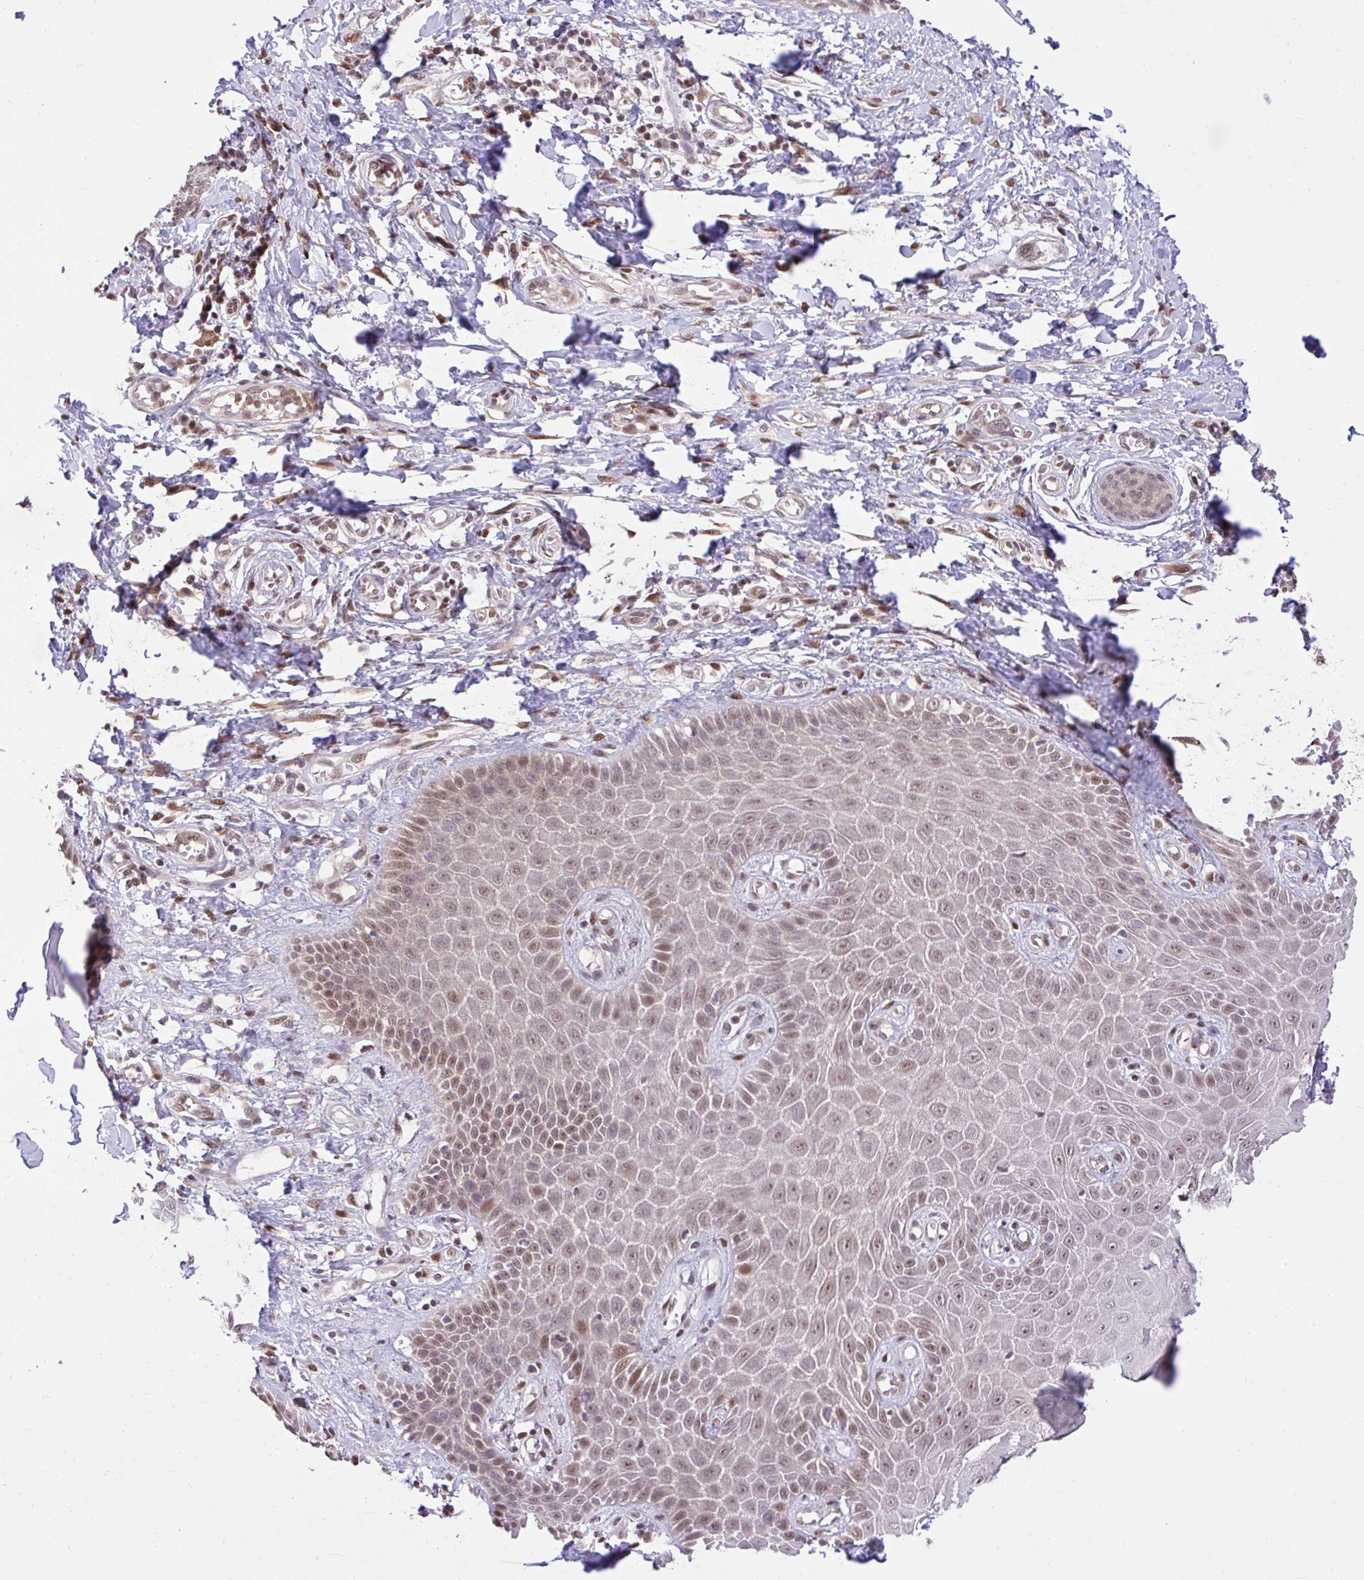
{"staining": {"intensity": "moderate", "quantity": "25%-75%", "location": "nuclear"}, "tissue": "skin", "cell_type": "Epidermal cells", "image_type": "normal", "snomed": [{"axis": "morphology", "description": "Normal tissue, NOS"}, {"axis": "topography", "description": "Anal"}, {"axis": "topography", "description": "Peripheral nerve tissue"}], "caption": "A brown stain shows moderate nuclear positivity of a protein in epidermal cells of normal human skin. The staining is performed using DAB brown chromogen to label protein expression. The nuclei are counter-stained blue using hematoxylin.", "gene": "GLIS3", "patient": {"sex": "male", "age": 78}}